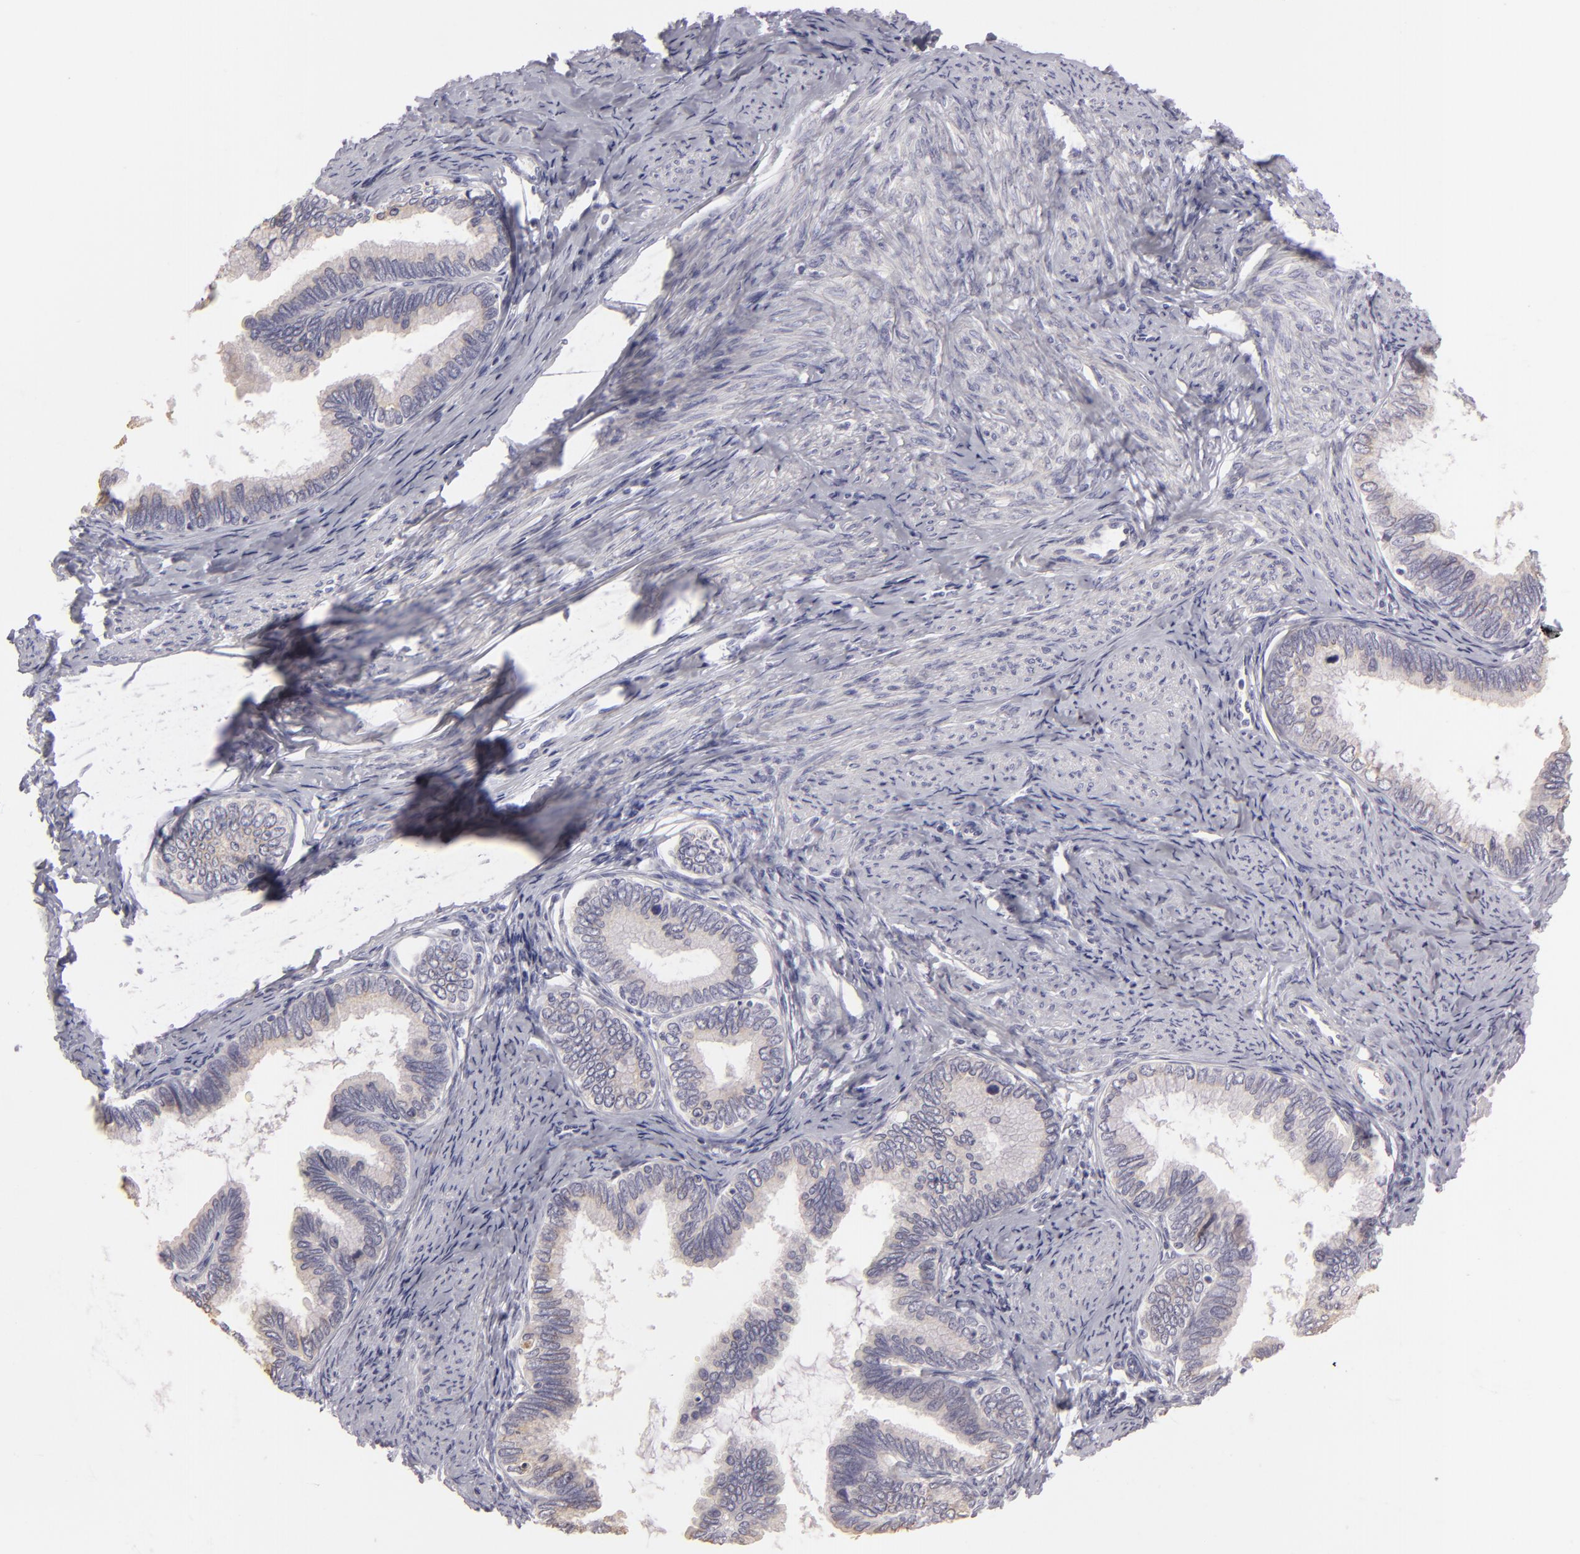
{"staining": {"intensity": "weak", "quantity": "25%-75%", "location": "nuclear"}, "tissue": "cervical cancer", "cell_type": "Tumor cells", "image_type": "cancer", "snomed": [{"axis": "morphology", "description": "Adenocarcinoma, NOS"}, {"axis": "topography", "description": "Cervix"}], "caption": "High-magnification brightfield microscopy of cervical cancer stained with DAB (brown) and counterstained with hematoxylin (blue). tumor cells exhibit weak nuclear expression is present in about25%-75% of cells. (DAB (3,3'-diaminobenzidine) = brown stain, brightfield microscopy at high magnification).", "gene": "DLG4", "patient": {"sex": "female", "age": 49}}